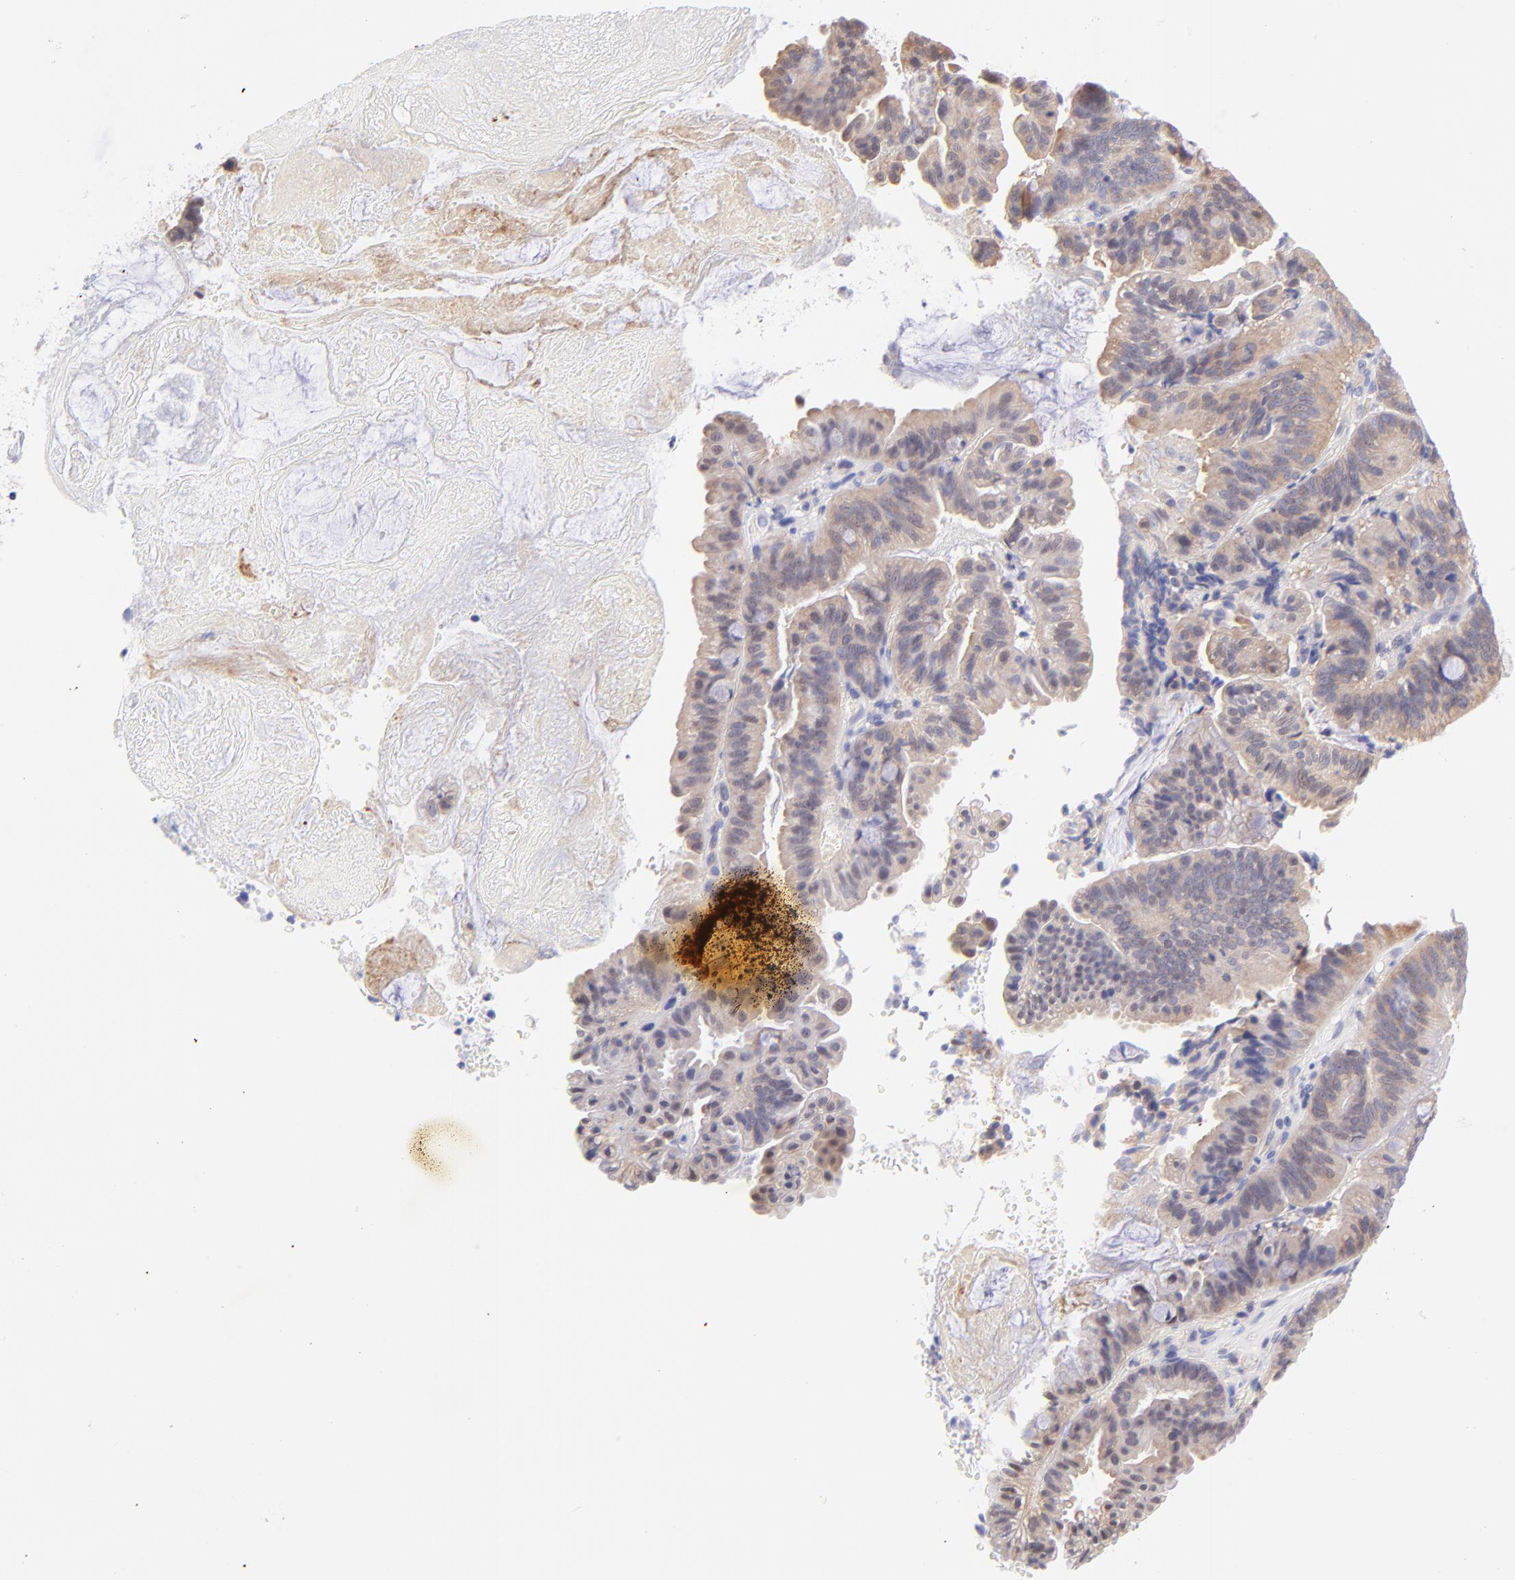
{"staining": {"intensity": "weak", "quantity": ">75%", "location": "cytoplasmic/membranous"}, "tissue": "pancreatic cancer", "cell_type": "Tumor cells", "image_type": "cancer", "snomed": [{"axis": "morphology", "description": "Adenocarcinoma, NOS"}, {"axis": "topography", "description": "Pancreas"}], "caption": "A brown stain shows weak cytoplasmic/membranous staining of a protein in adenocarcinoma (pancreatic) tumor cells.", "gene": "PBDC1", "patient": {"sex": "male", "age": 82}}